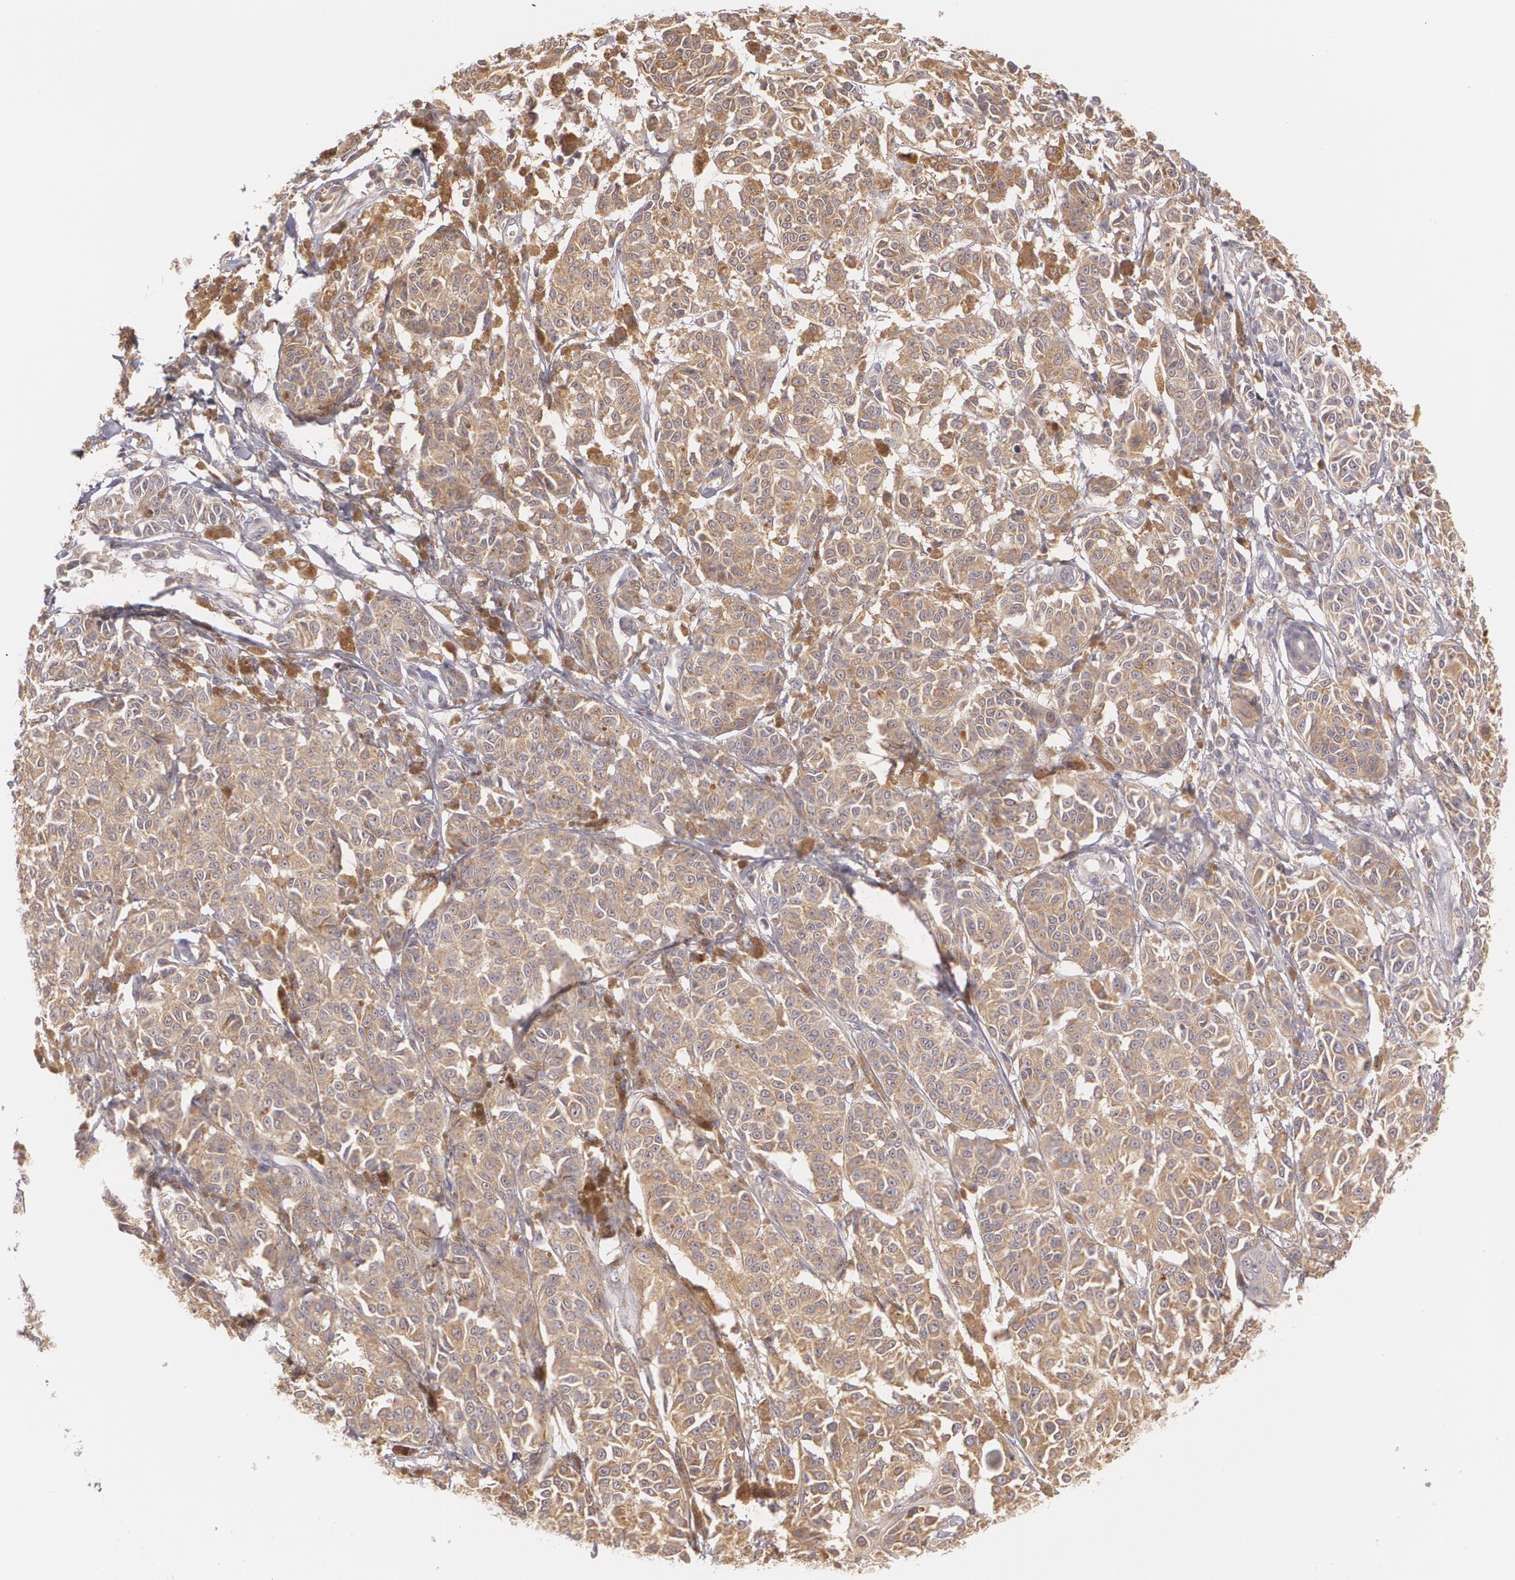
{"staining": {"intensity": "weak", "quantity": ">75%", "location": "cytoplasmic/membranous"}, "tissue": "melanoma", "cell_type": "Tumor cells", "image_type": "cancer", "snomed": [{"axis": "morphology", "description": "Malignant melanoma, NOS"}, {"axis": "topography", "description": "Skin"}], "caption": "This is a micrograph of immunohistochemistry staining of melanoma, which shows weak staining in the cytoplasmic/membranous of tumor cells.", "gene": "CCL17", "patient": {"sex": "male", "age": 76}}